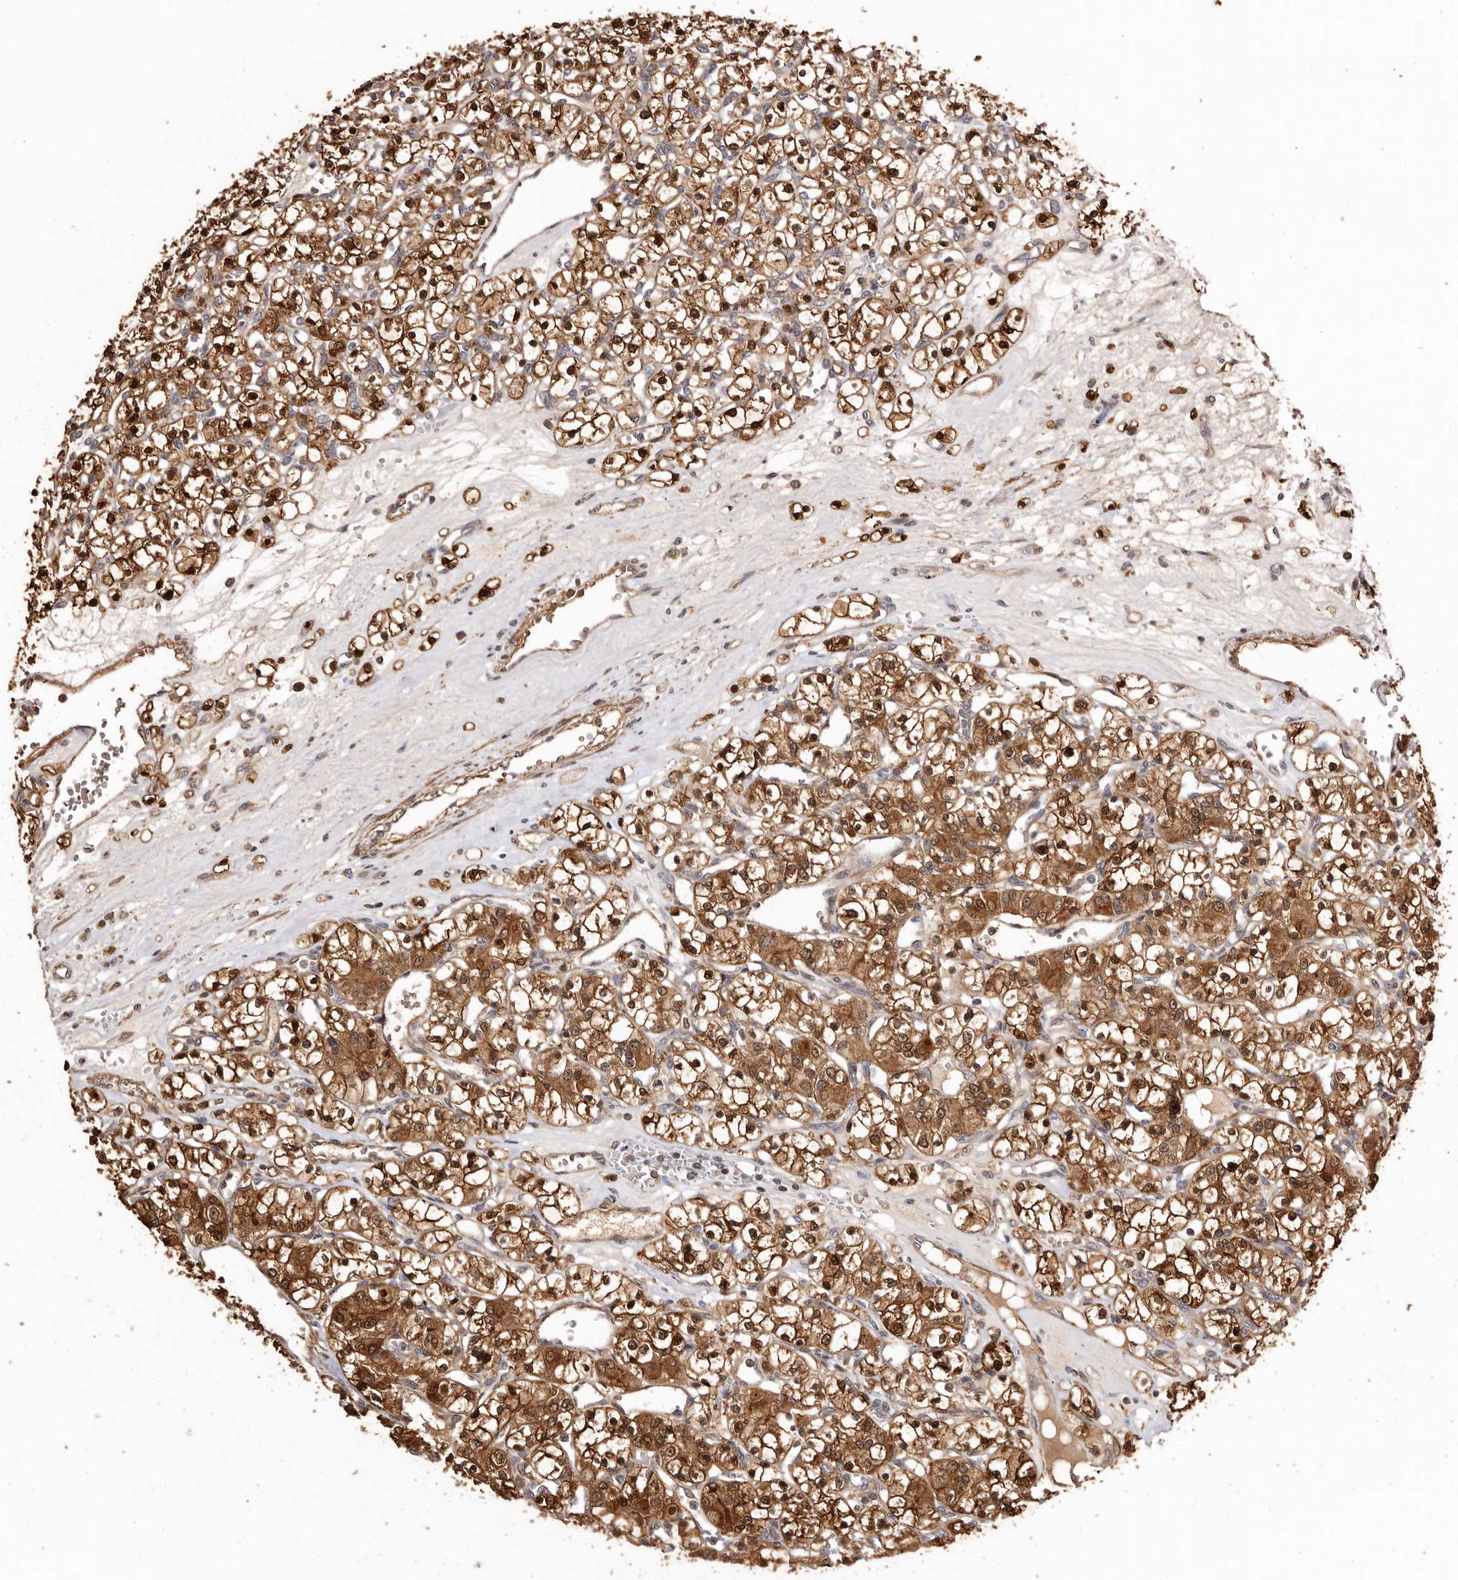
{"staining": {"intensity": "moderate", "quantity": ">75%", "location": "cytoplasmic/membranous,nuclear"}, "tissue": "renal cancer", "cell_type": "Tumor cells", "image_type": "cancer", "snomed": [{"axis": "morphology", "description": "Adenocarcinoma, NOS"}, {"axis": "topography", "description": "Kidney"}], "caption": "A brown stain labels moderate cytoplasmic/membranous and nuclear expression of a protein in adenocarcinoma (renal) tumor cells.", "gene": "COQ8B", "patient": {"sex": "female", "age": 59}}